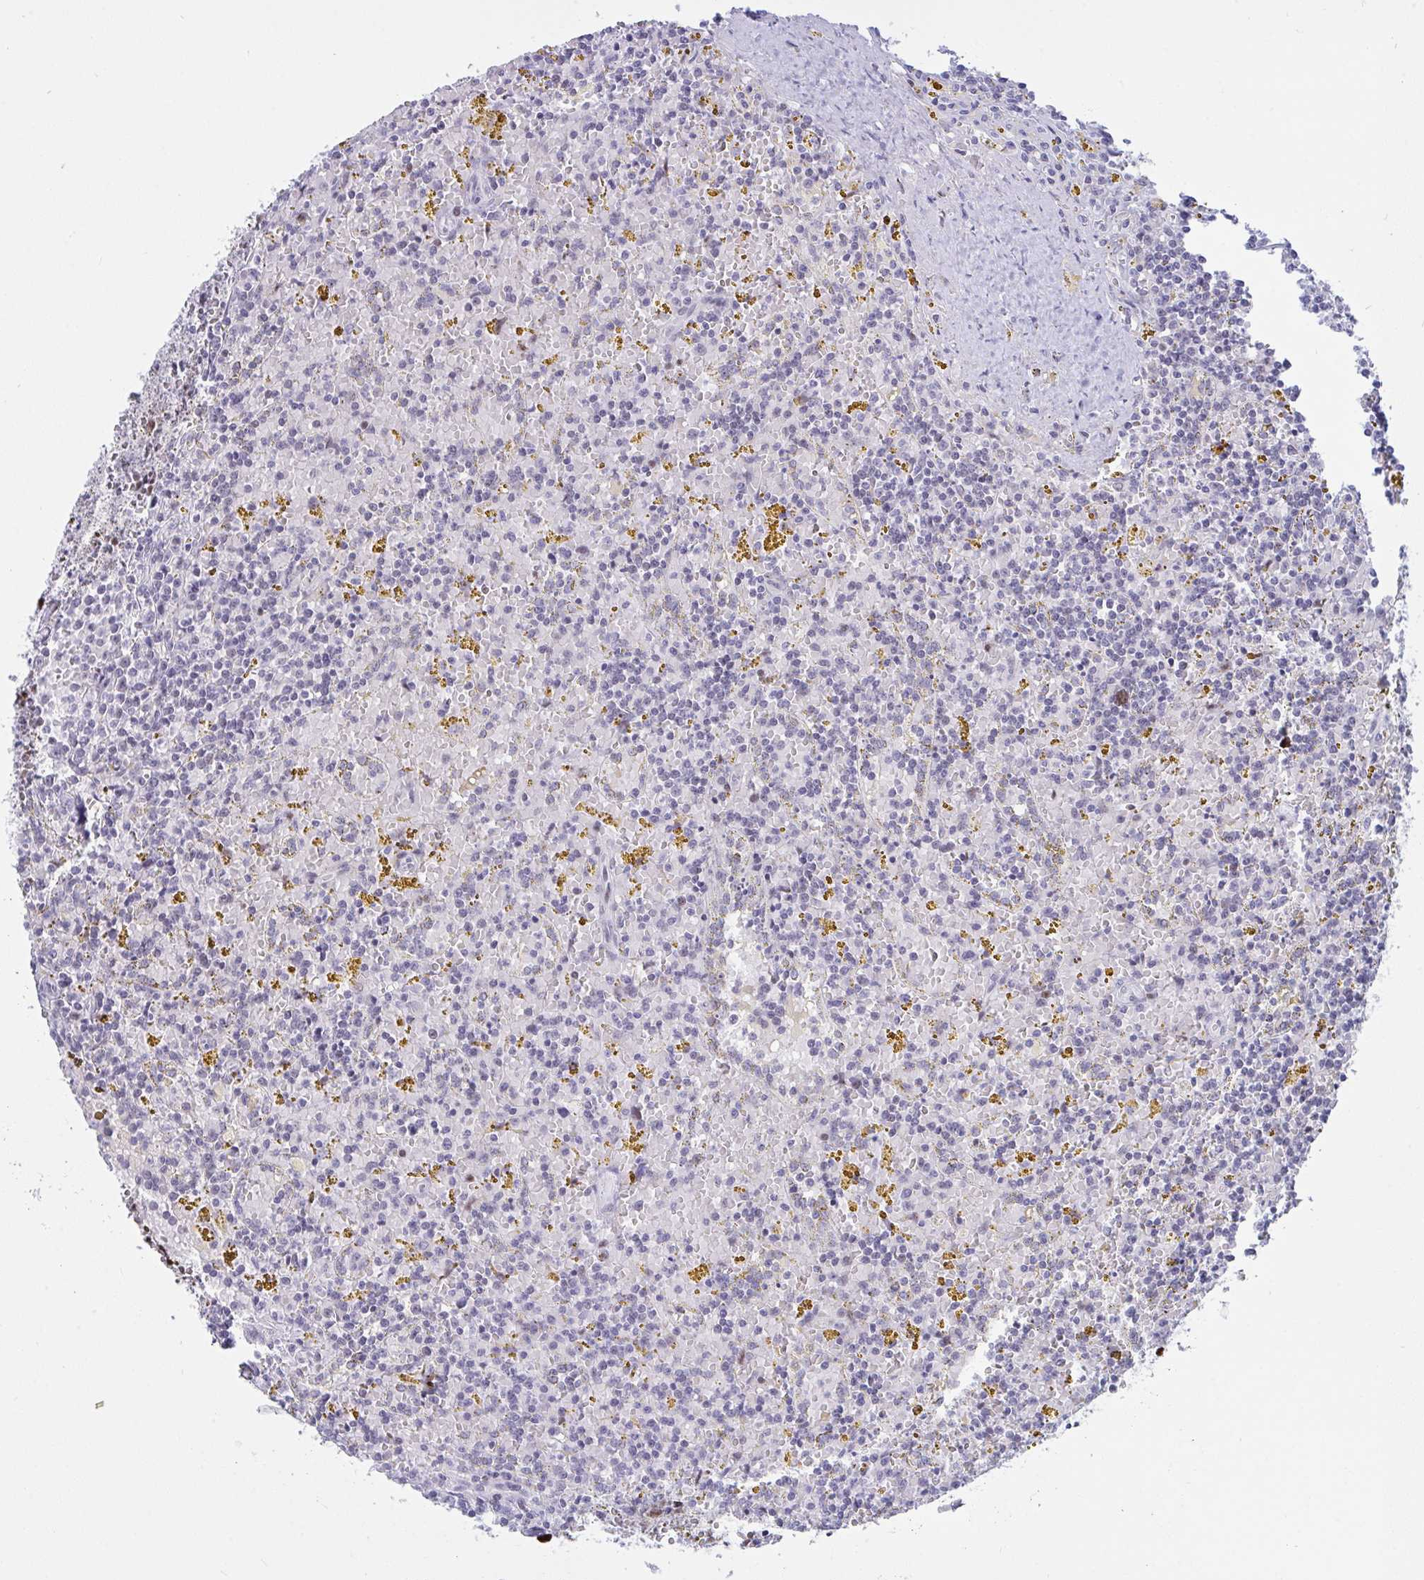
{"staining": {"intensity": "negative", "quantity": "none", "location": "none"}, "tissue": "lymphoma", "cell_type": "Tumor cells", "image_type": "cancer", "snomed": [{"axis": "morphology", "description": "Malignant lymphoma, non-Hodgkin's type, Low grade"}, {"axis": "topography", "description": "Spleen"}, {"axis": "topography", "description": "Lymph node"}], "caption": "A high-resolution micrograph shows immunohistochemistry (IHC) staining of low-grade malignant lymphoma, non-Hodgkin's type, which demonstrates no significant staining in tumor cells. (Brightfield microscopy of DAB (3,3'-diaminobenzidine) immunohistochemistry at high magnification).", "gene": "IKZF2", "patient": {"sex": "female", "age": 66}}